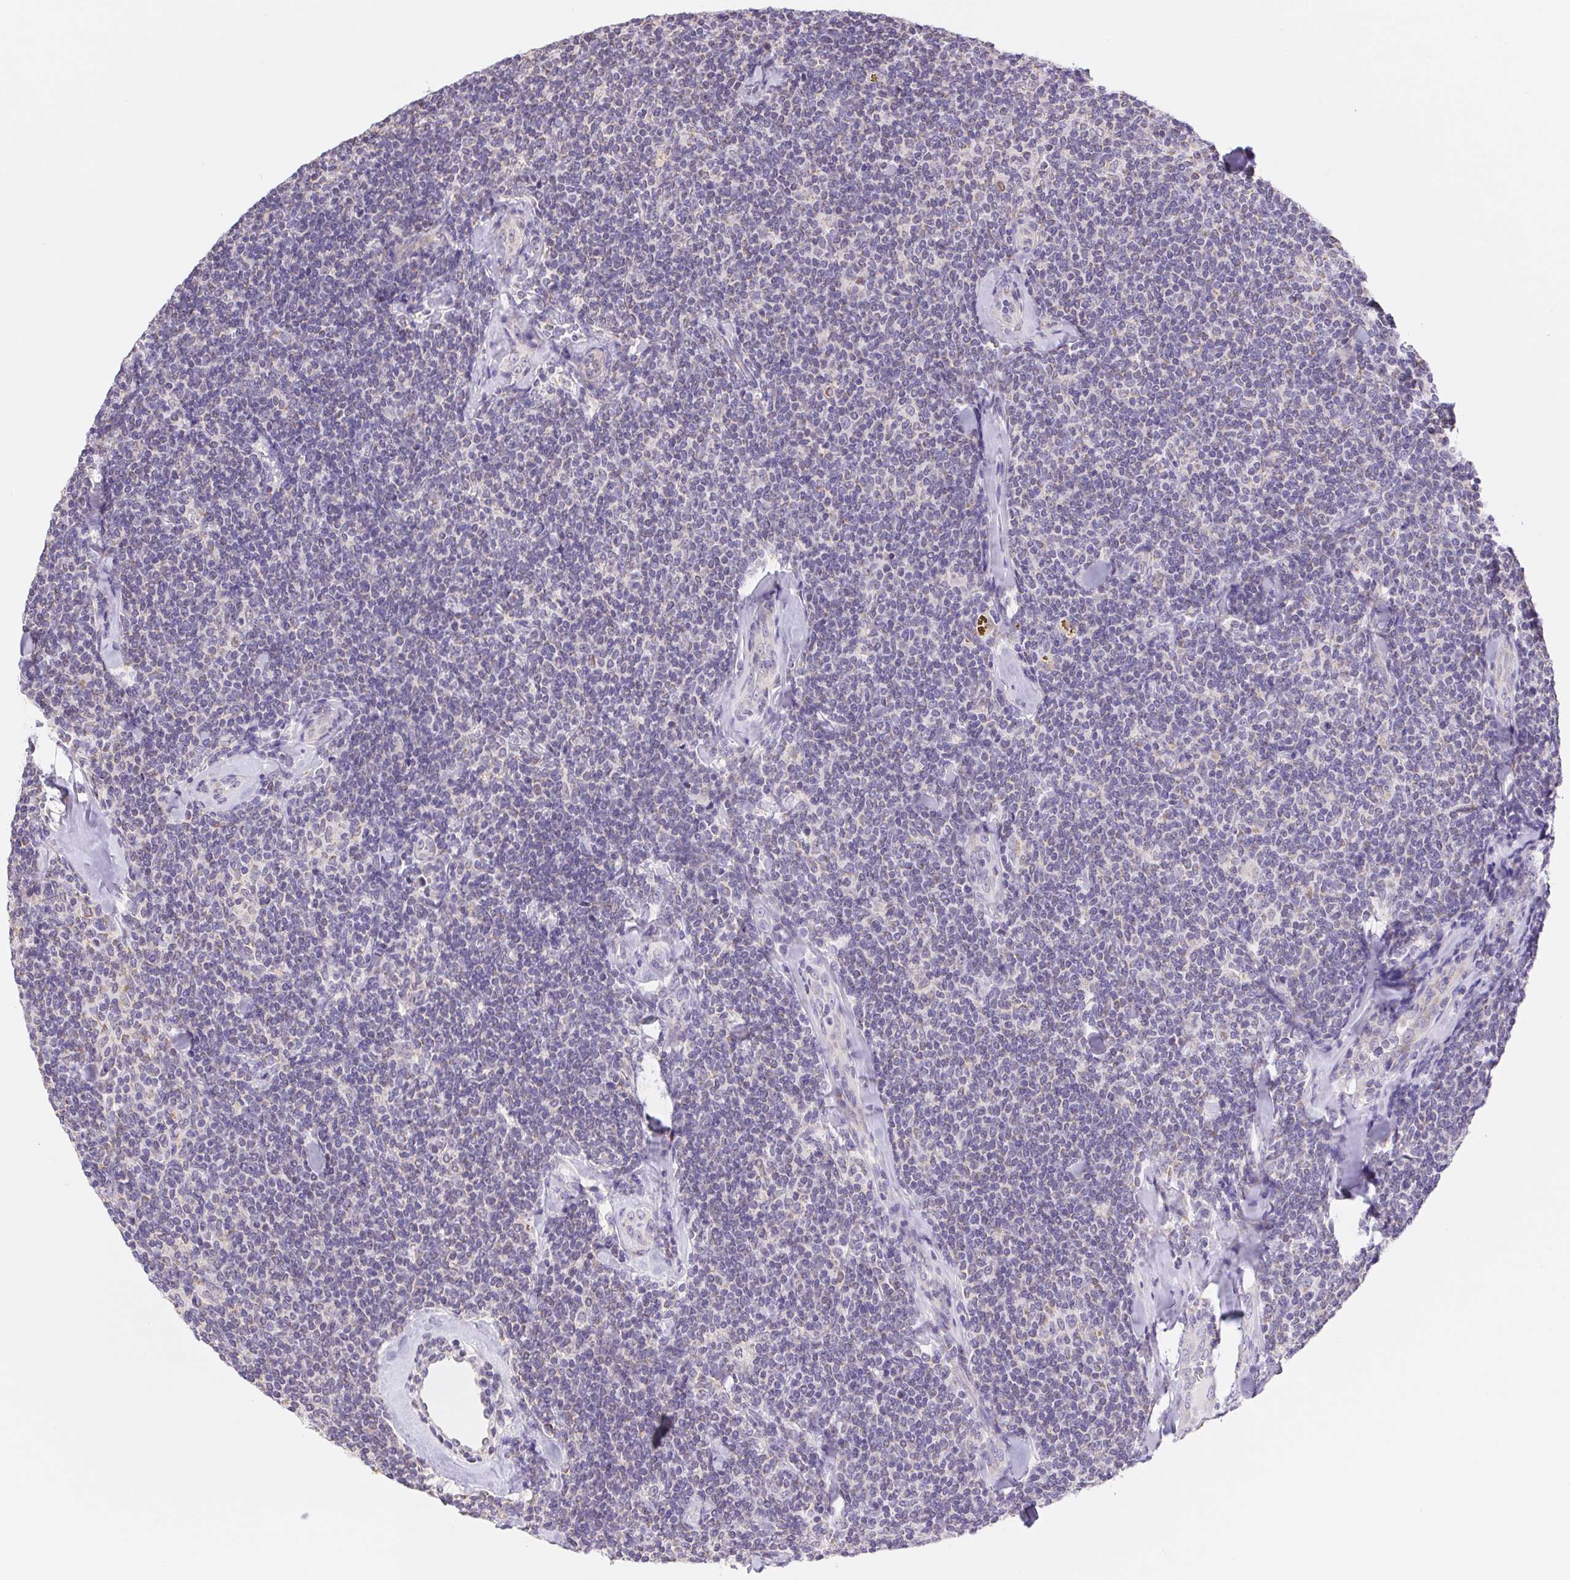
{"staining": {"intensity": "negative", "quantity": "none", "location": "none"}, "tissue": "lymphoma", "cell_type": "Tumor cells", "image_type": "cancer", "snomed": [{"axis": "morphology", "description": "Malignant lymphoma, non-Hodgkin's type, Low grade"}, {"axis": "topography", "description": "Lymph node"}], "caption": "This is a histopathology image of IHC staining of lymphoma, which shows no positivity in tumor cells.", "gene": "FKBP6", "patient": {"sex": "female", "age": 56}}